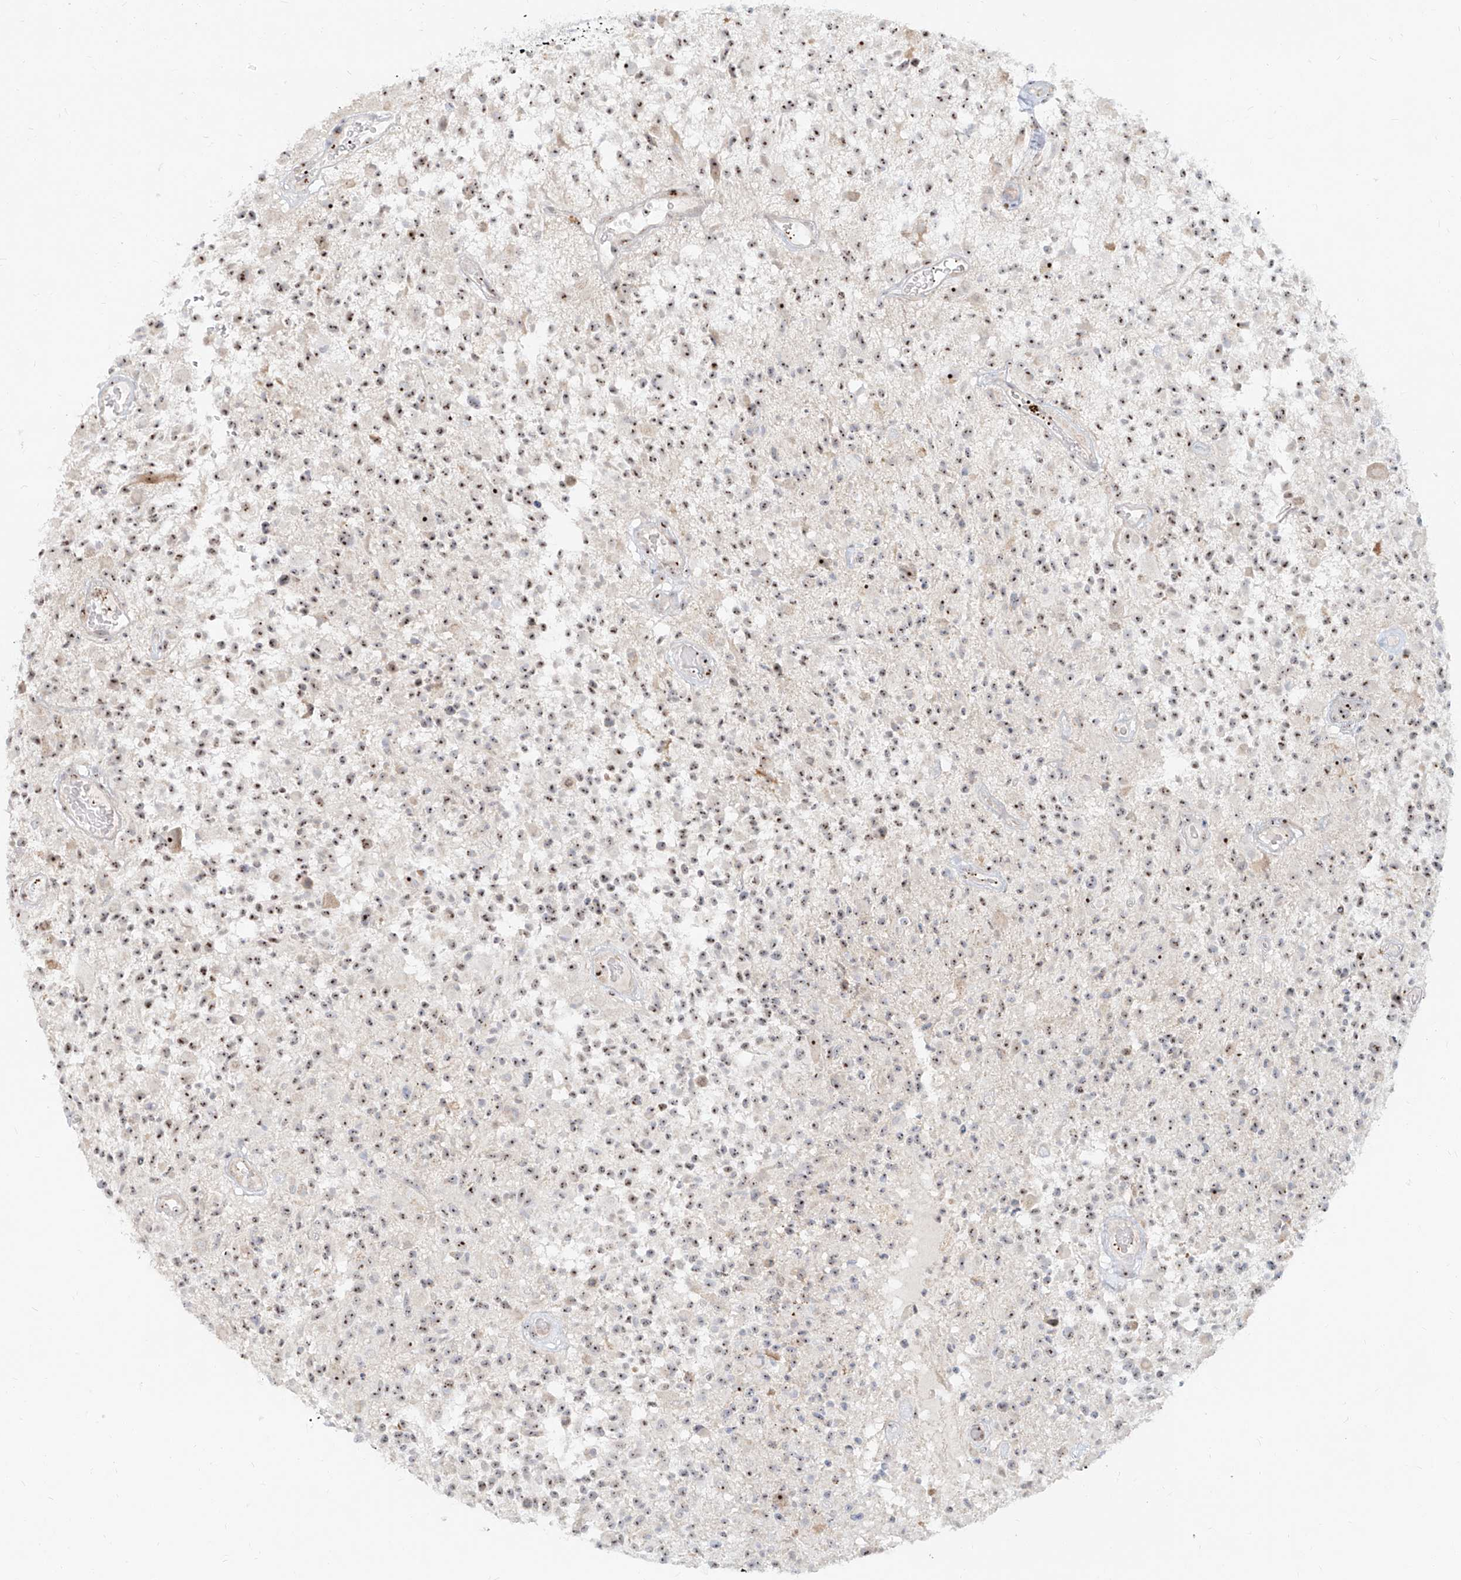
{"staining": {"intensity": "moderate", "quantity": ">75%", "location": "nuclear"}, "tissue": "glioma", "cell_type": "Tumor cells", "image_type": "cancer", "snomed": [{"axis": "morphology", "description": "Glioma, malignant, High grade"}, {"axis": "morphology", "description": "Glioblastoma, NOS"}, {"axis": "topography", "description": "Brain"}], "caption": "High-power microscopy captured an immunohistochemistry image of malignant glioma (high-grade), revealing moderate nuclear positivity in approximately >75% of tumor cells.", "gene": "BYSL", "patient": {"sex": "male", "age": 60}}